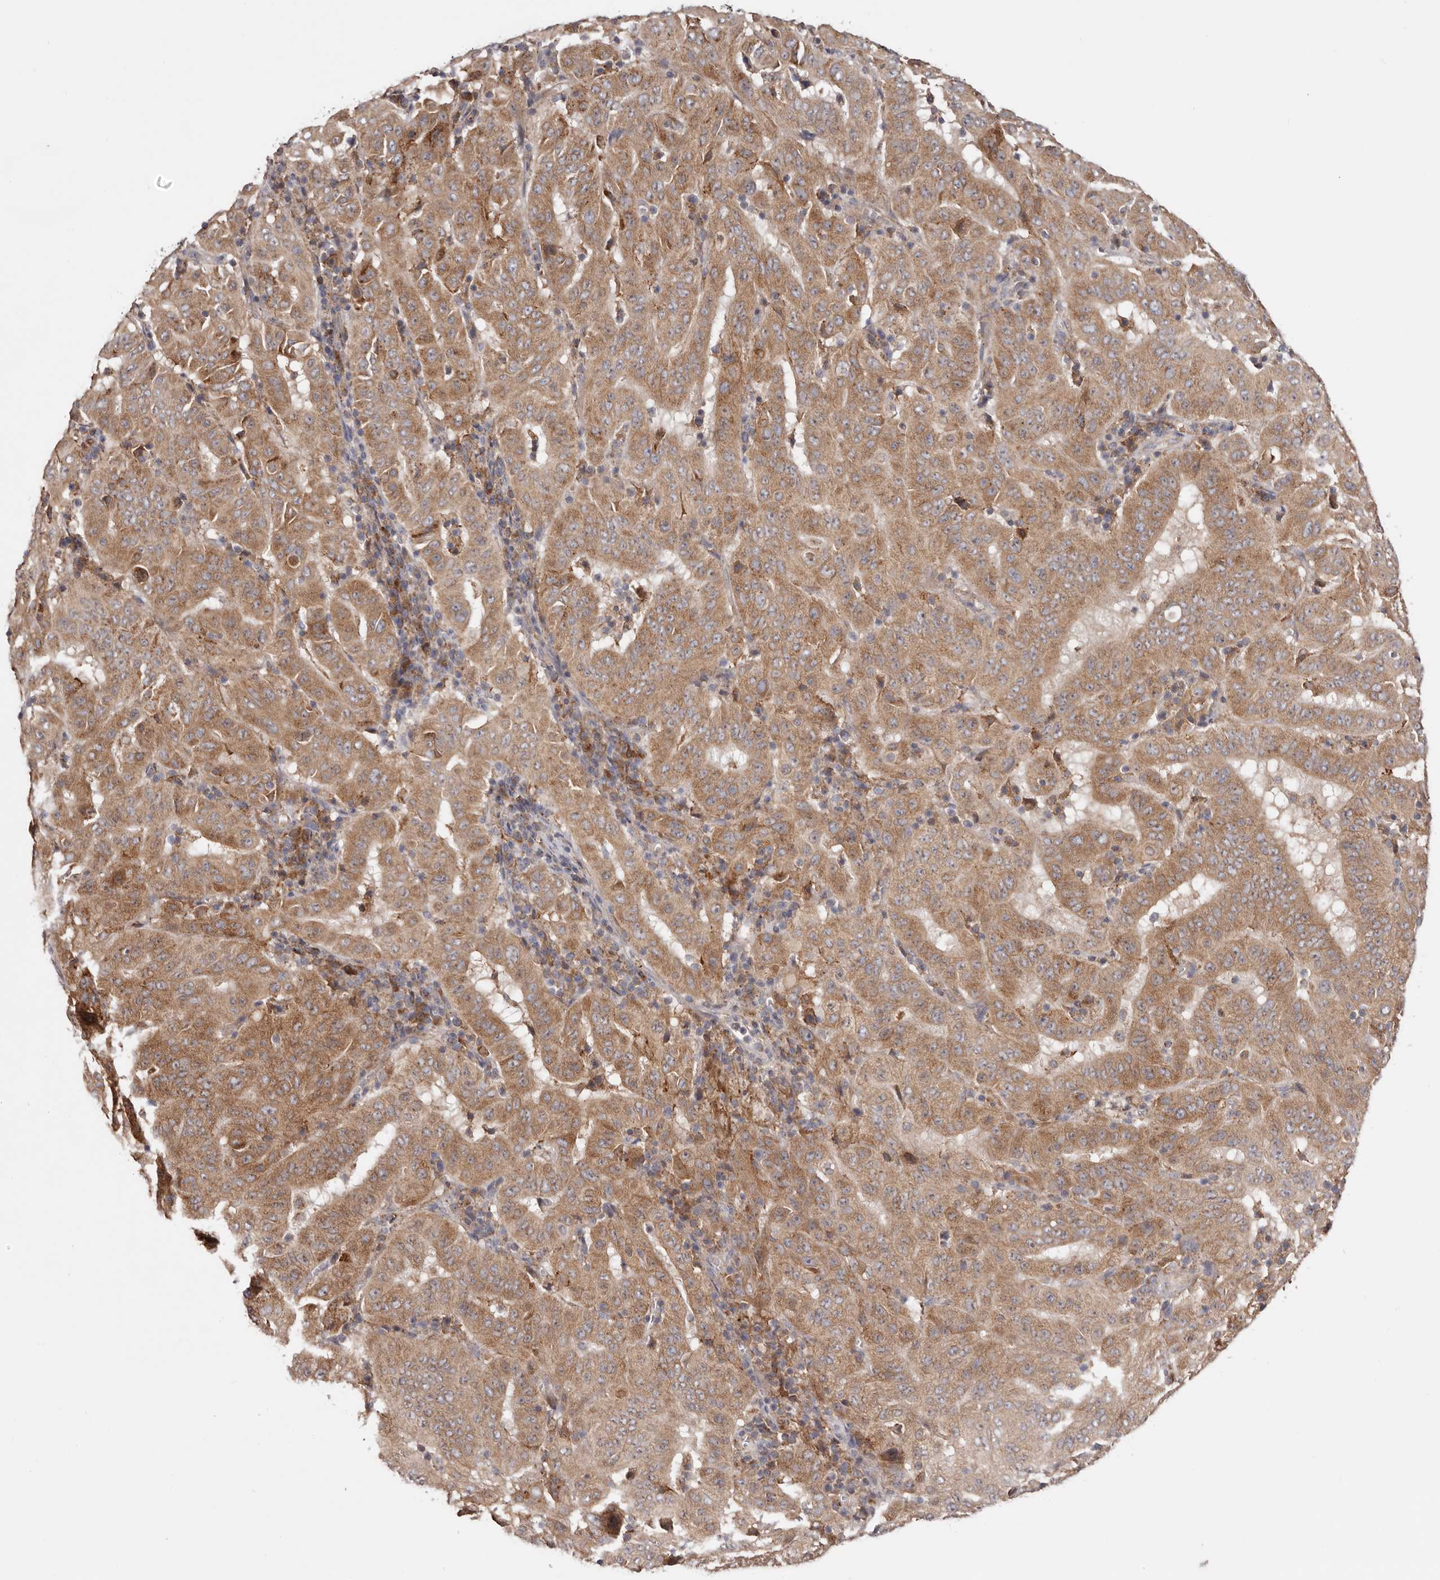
{"staining": {"intensity": "moderate", "quantity": ">75%", "location": "cytoplasmic/membranous"}, "tissue": "pancreatic cancer", "cell_type": "Tumor cells", "image_type": "cancer", "snomed": [{"axis": "morphology", "description": "Adenocarcinoma, NOS"}, {"axis": "topography", "description": "Pancreas"}], "caption": "Immunohistochemical staining of human adenocarcinoma (pancreatic) displays moderate cytoplasmic/membranous protein positivity in approximately >75% of tumor cells. The staining was performed using DAB (3,3'-diaminobenzidine), with brown indicating positive protein expression. Nuclei are stained blue with hematoxylin.", "gene": "TMUB1", "patient": {"sex": "male", "age": 63}}